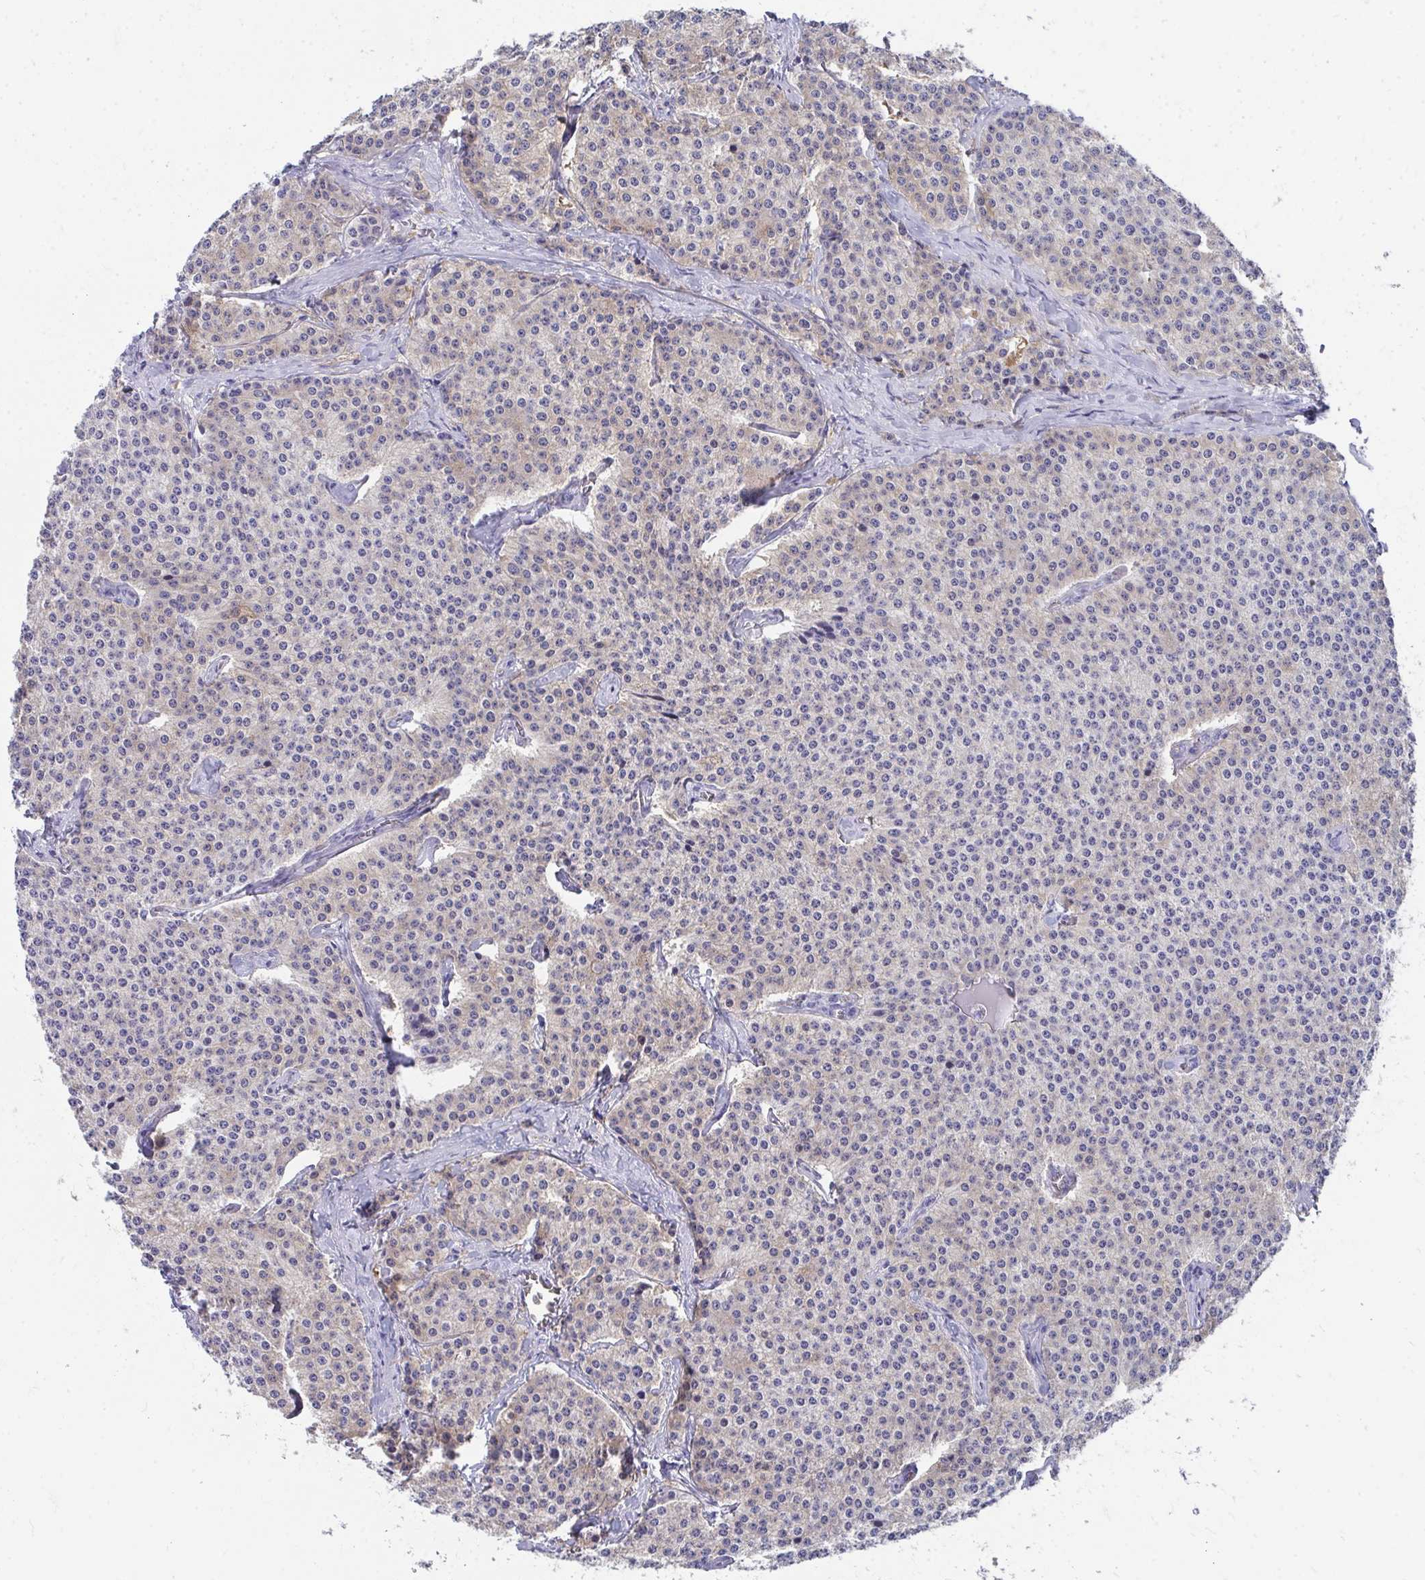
{"staining": {"intensity": "negative", "quantity": "none", "location": "none"}, "tissue": "carcinoid", "cell_type": "Tumor cells", "image_type": "cancer", "snomed": [{"axis": "morphology", "description": "Carcinoid, malignant, NOS"}, {"axis": "topography", "description": "Small intestine"}], "caption": "Image shows no significant protein positivity in tumor cells of carcinoid.", "gene": "HGD", "patient": {"sex": "female", "age": 64}}